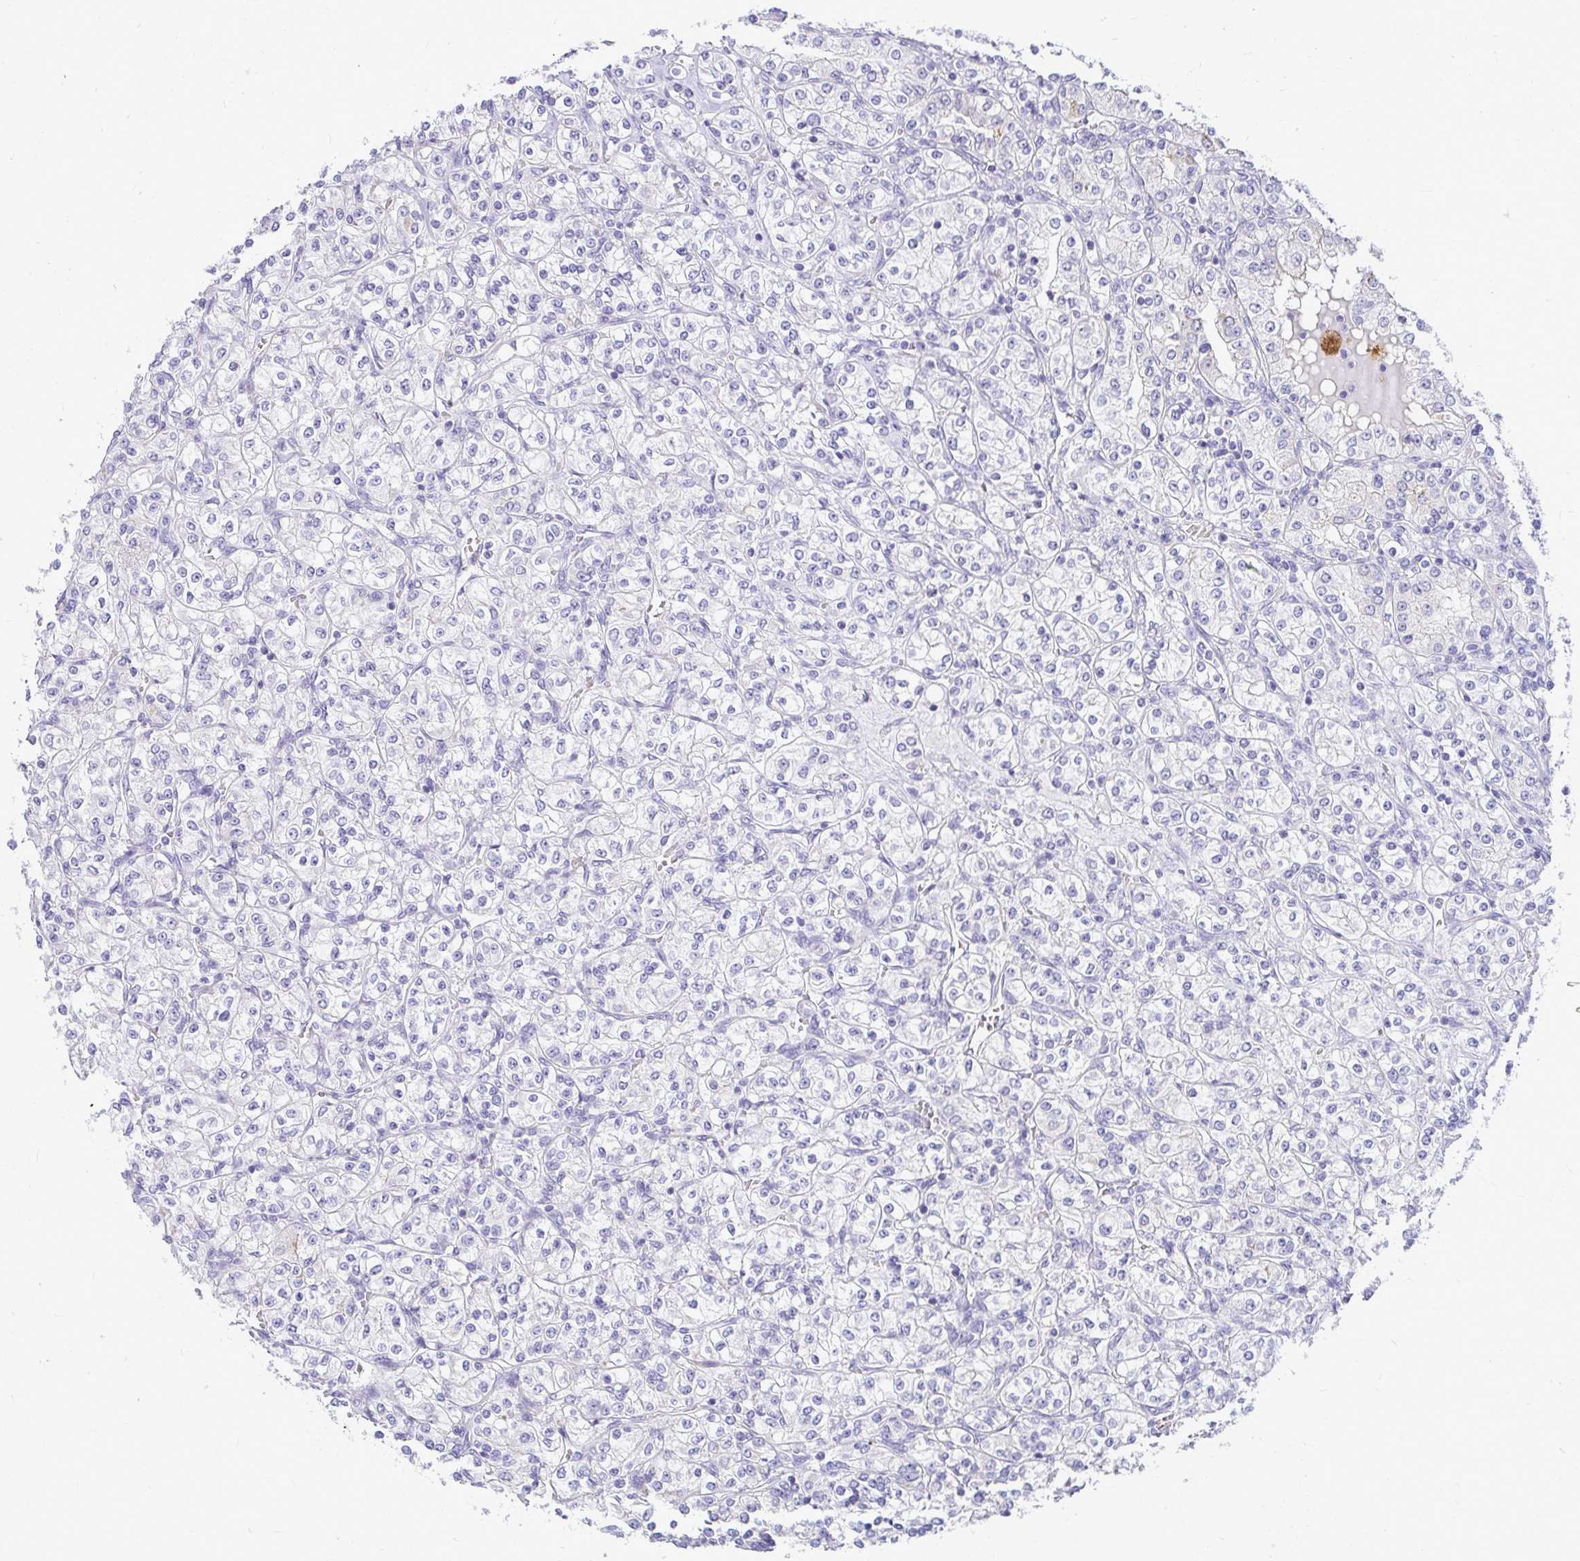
{"staining": {"intensity": "negative", "quantity": "none", "location": "none"}, "tissue": "renal cancer", "cell_type": "Tumor cells", "image_type": "cancer", "snomed": [{"axis": "morphology", "description": "Adenocarcinoma, NOS"}, {"axis": "topography", "description": "Kidney"}], "caption": "Tumor cells are negative for brown protein staining in renal cancer (adenocarcinoma).", "gene": "PKN3", "patient": {"sex": "male", "age": 77}}